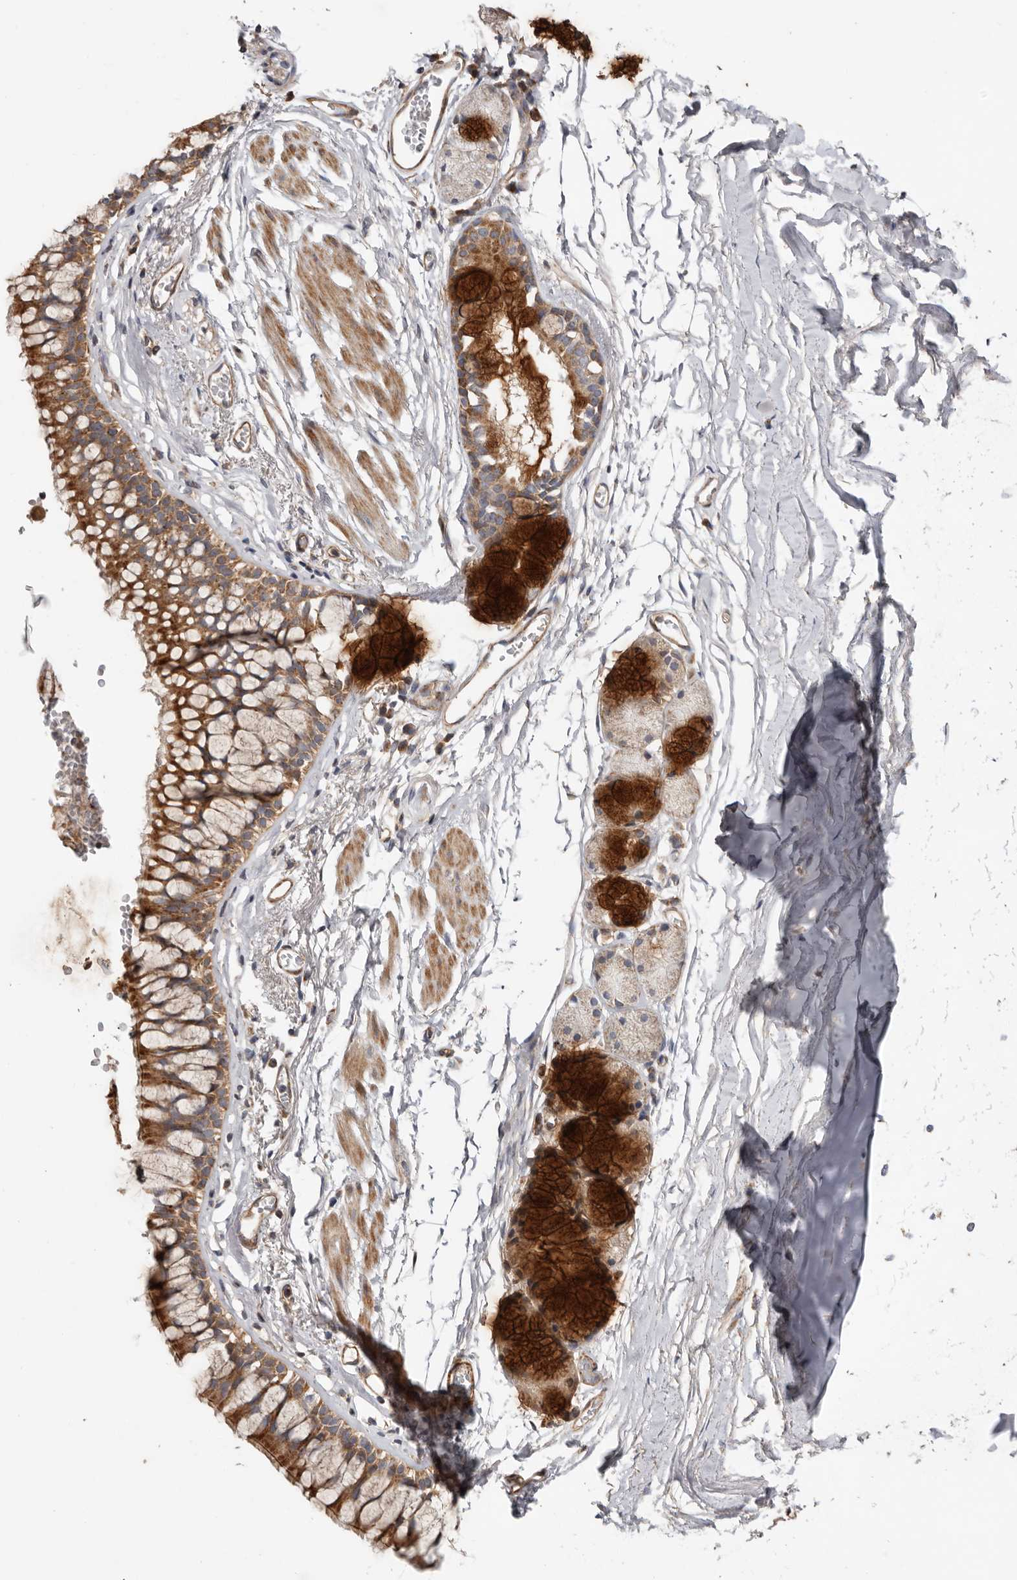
{"staining": {"intensity": "strong", "quantity": ">75%", "location": "cytoplasmic/membranous"}, "tissue": "bronchus", "cell_type": "Respiratory epithelial cells", "image_type": "normal", "snomed": [{"axis": "morphology", "description": "Normal tissue, NOS"}, {"axis": "morphology", "description": "Inflammation, NOS"}, {"axis": "topography", "description": "Cartilage tissue"}, {"axis": "topography", "description": "Bronchus"}, {"axis": "topography", "description": "Lung"}], "caption": "Immunohistochemistry of unremarkable bronchus demonstrates high levels of strong cytoplasmic/membranous staining in about >75% of respiratory epithelial cells. (brown staining indicates protein expression, while blue staining denotes nuclei).", "gene": "PROKR1", "patient": {"sex": "female", "age": 64}}